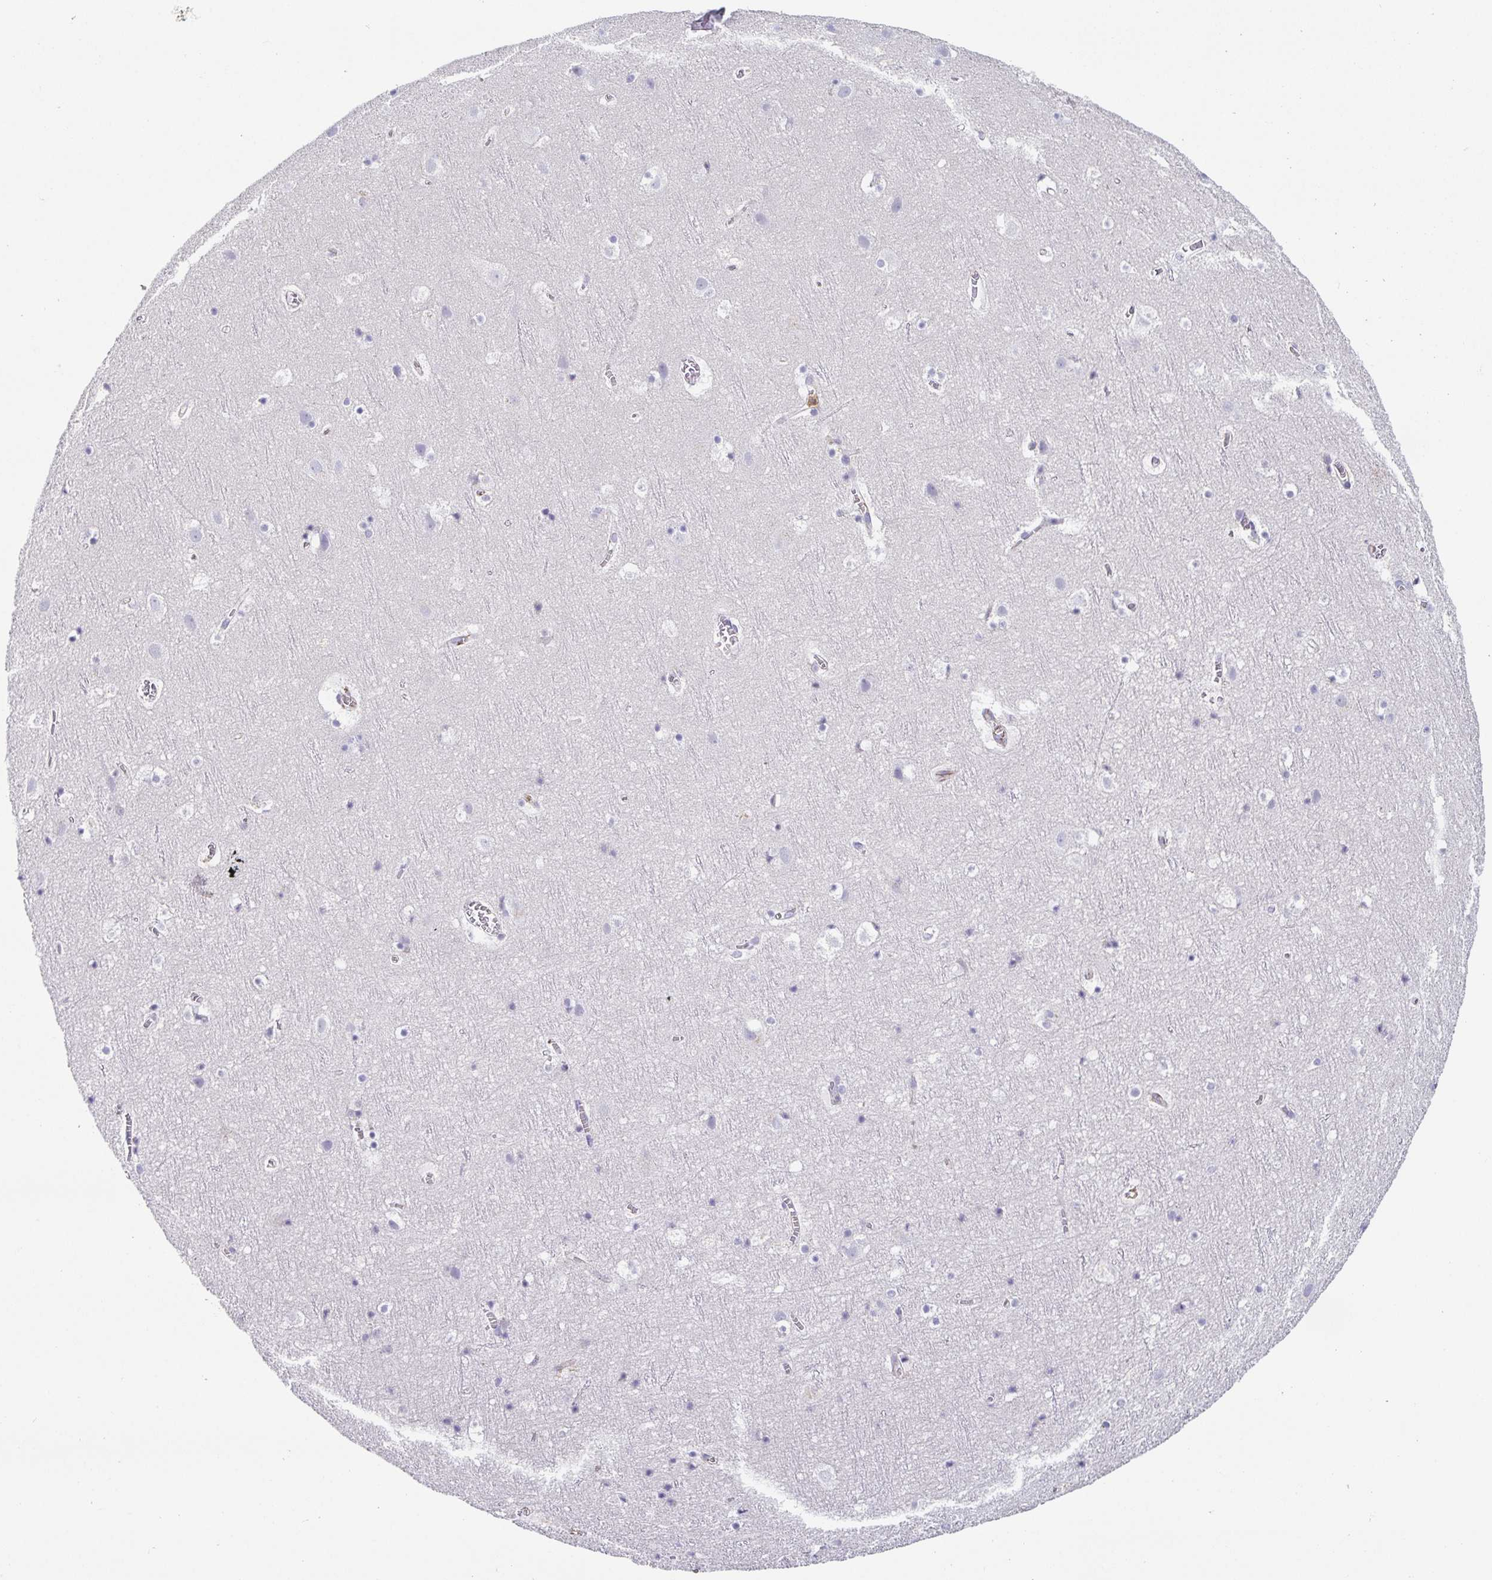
{"staining": {"intensity": "negative", "quantity": "none", "location": "none"}, "tissue": "cerebral cortex", "cell_type": "Endothelial cells", "image_type": "normal", "snomed": [{"axis": "morphology", "description": "Normal tissue, NOS"}, {"axis": "topography", "description": "Cerebral cortex"}], "caption": "This micrograph is of benign cerebral cortex stained with immunohistochemistry (IHC) to label a protein in brown with the nuclei are counter-stained blue. There is no expression in endothelial cells. (Brightfield microscopy of DAB (3,3'-diaminobenzidine) IHC at high magnification).", "gene": "PIWIL3", "patient": {"sex": "female", "age": 42}}